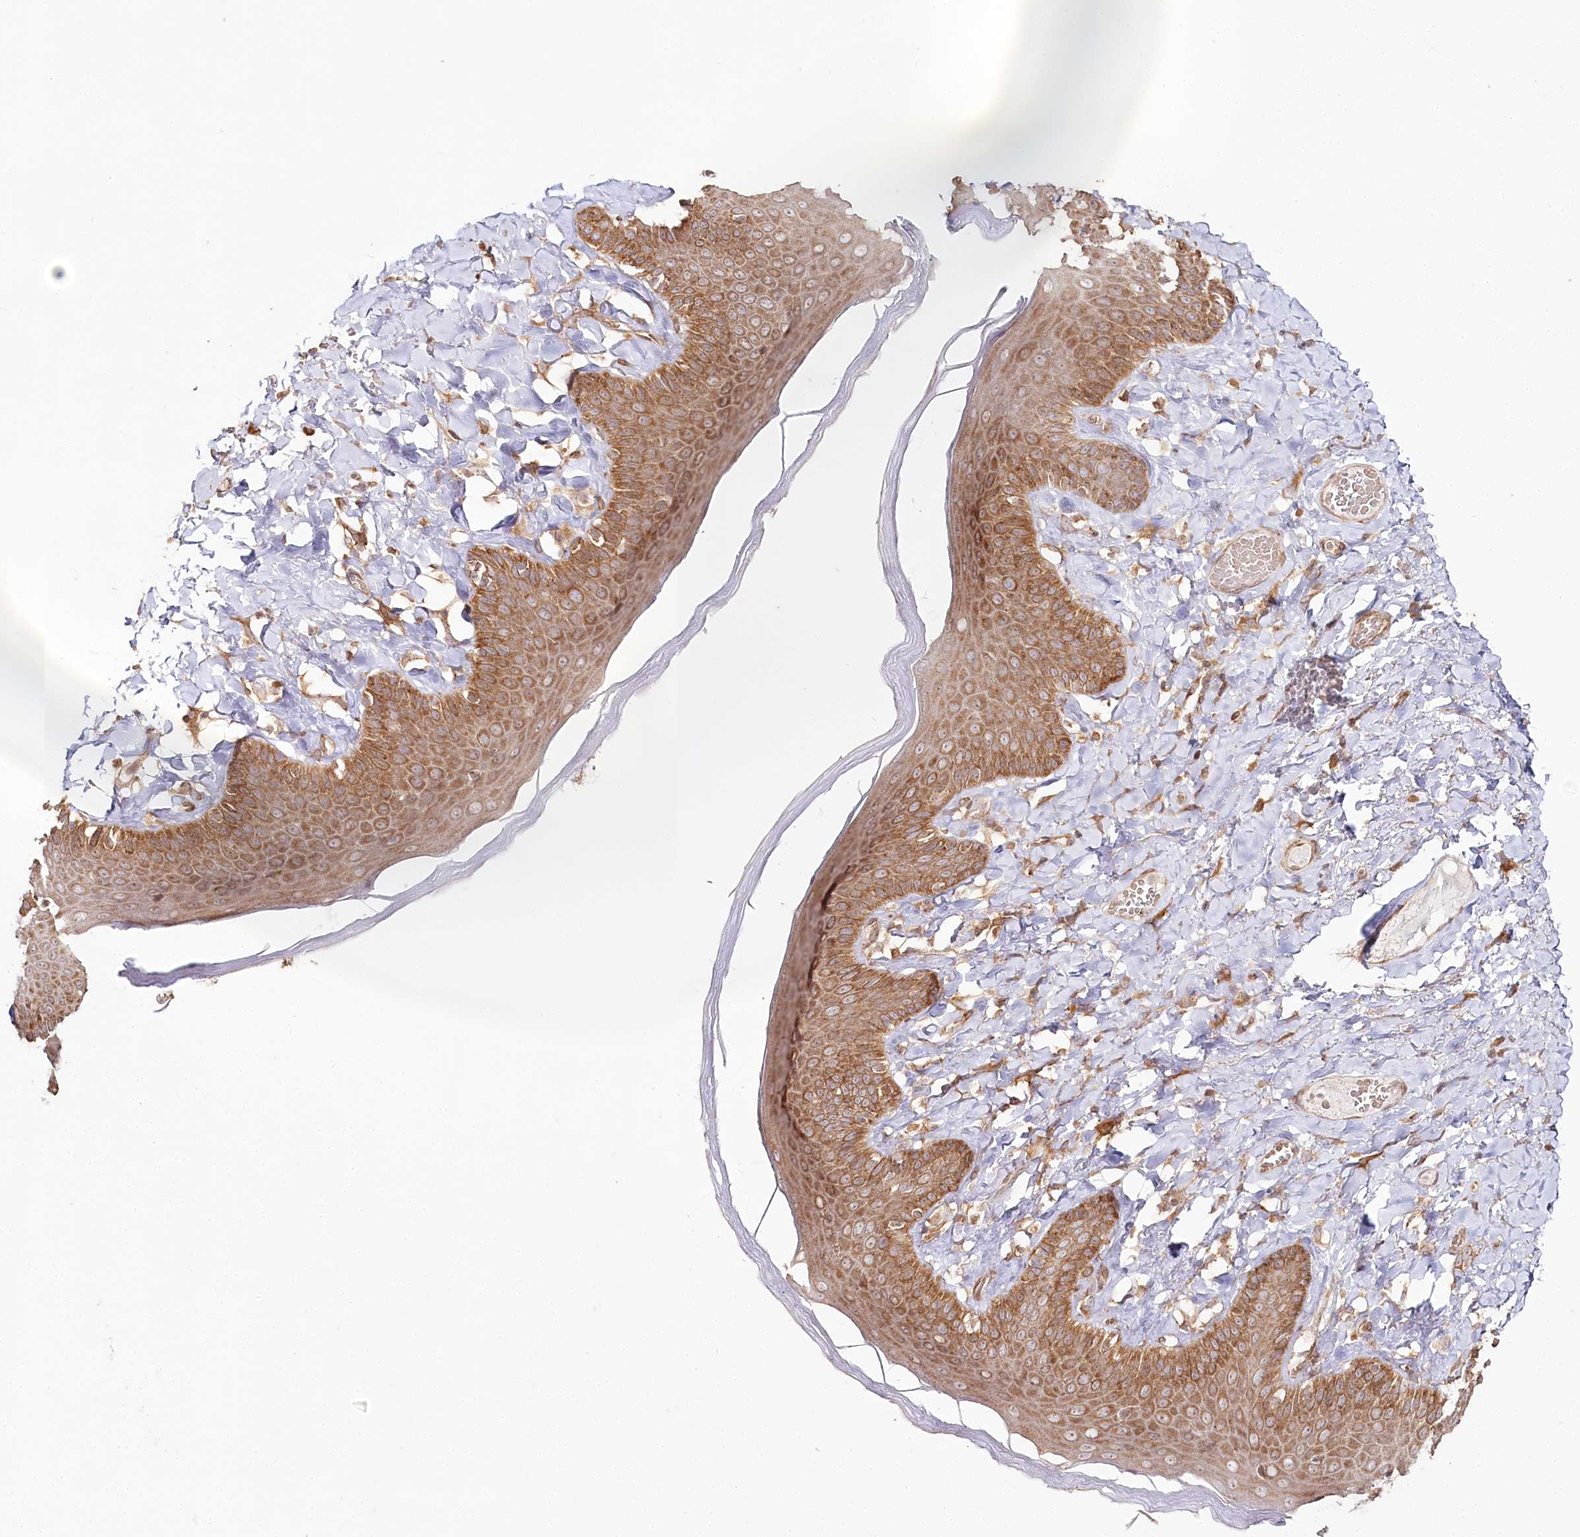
{"staining": {"intensity": "moderate", "quantity": ">75%", "location": "cytoplasmic/membranous"}, "tissue": "skin", "cell_type": "Epidermal cells", "image_type": "normal", "snomed": [{"axis": "morphology", "description": "Normal tissue, NOS"}, {"axis": "topography", "description": "Anal"}], "caption": "Moderate cytoplasmic/membranous staining is identified in about >75% of epidermal cells in unremarkable skin. (Stains: DAB in brown, nuclei in blue, Microscopy: brightfield microscopy at high magnification).", "gene": "OTUD4", "patient": {"sex": "male", "age": 69}}